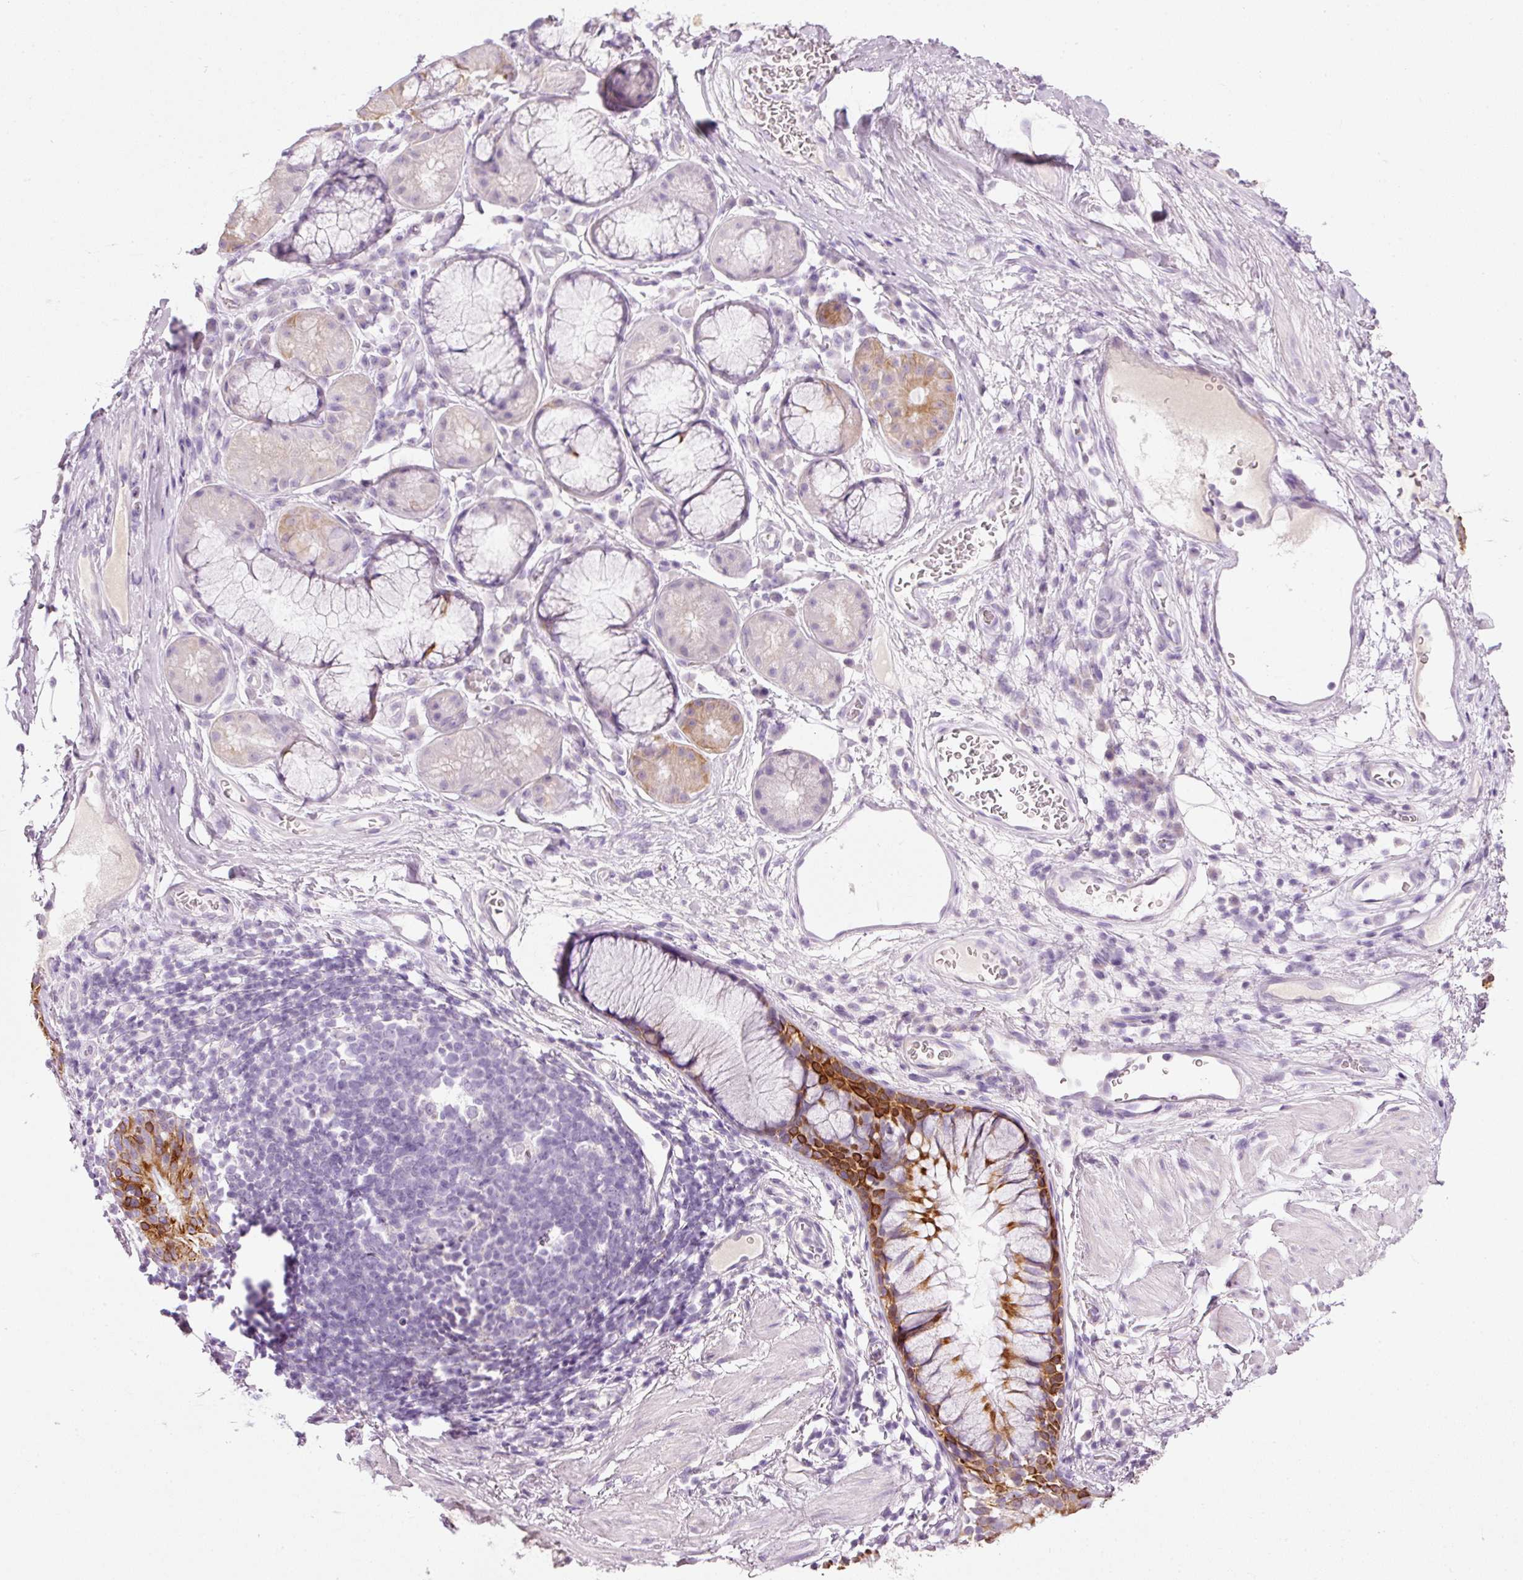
{"staining": {"intensity": "negative", "quantity": "none", "location": "none"}, "tissue": "soft tissue", "cell_type": "Fibroblasts", "image_type": "normal", "snomed": [{"axis": "morphology", "description": "Normal tissue, NOS"}, {"axis": "topography", "description": "Cartilage tissue"}, {"axis": "topography", "description": "Bronchus"}], "caption": "IHC photomicrograph of normal soft tissue stained for a protein (brown), which reveals no staining in fibroblasts. The staining was performed using DAB to visualize the protein expression in brown, while the nuclei were stained in blue with hematoxylin (Magnification: 20x).", "gene": "CARD16", "patient": {"sex": "male", "age": 58}}